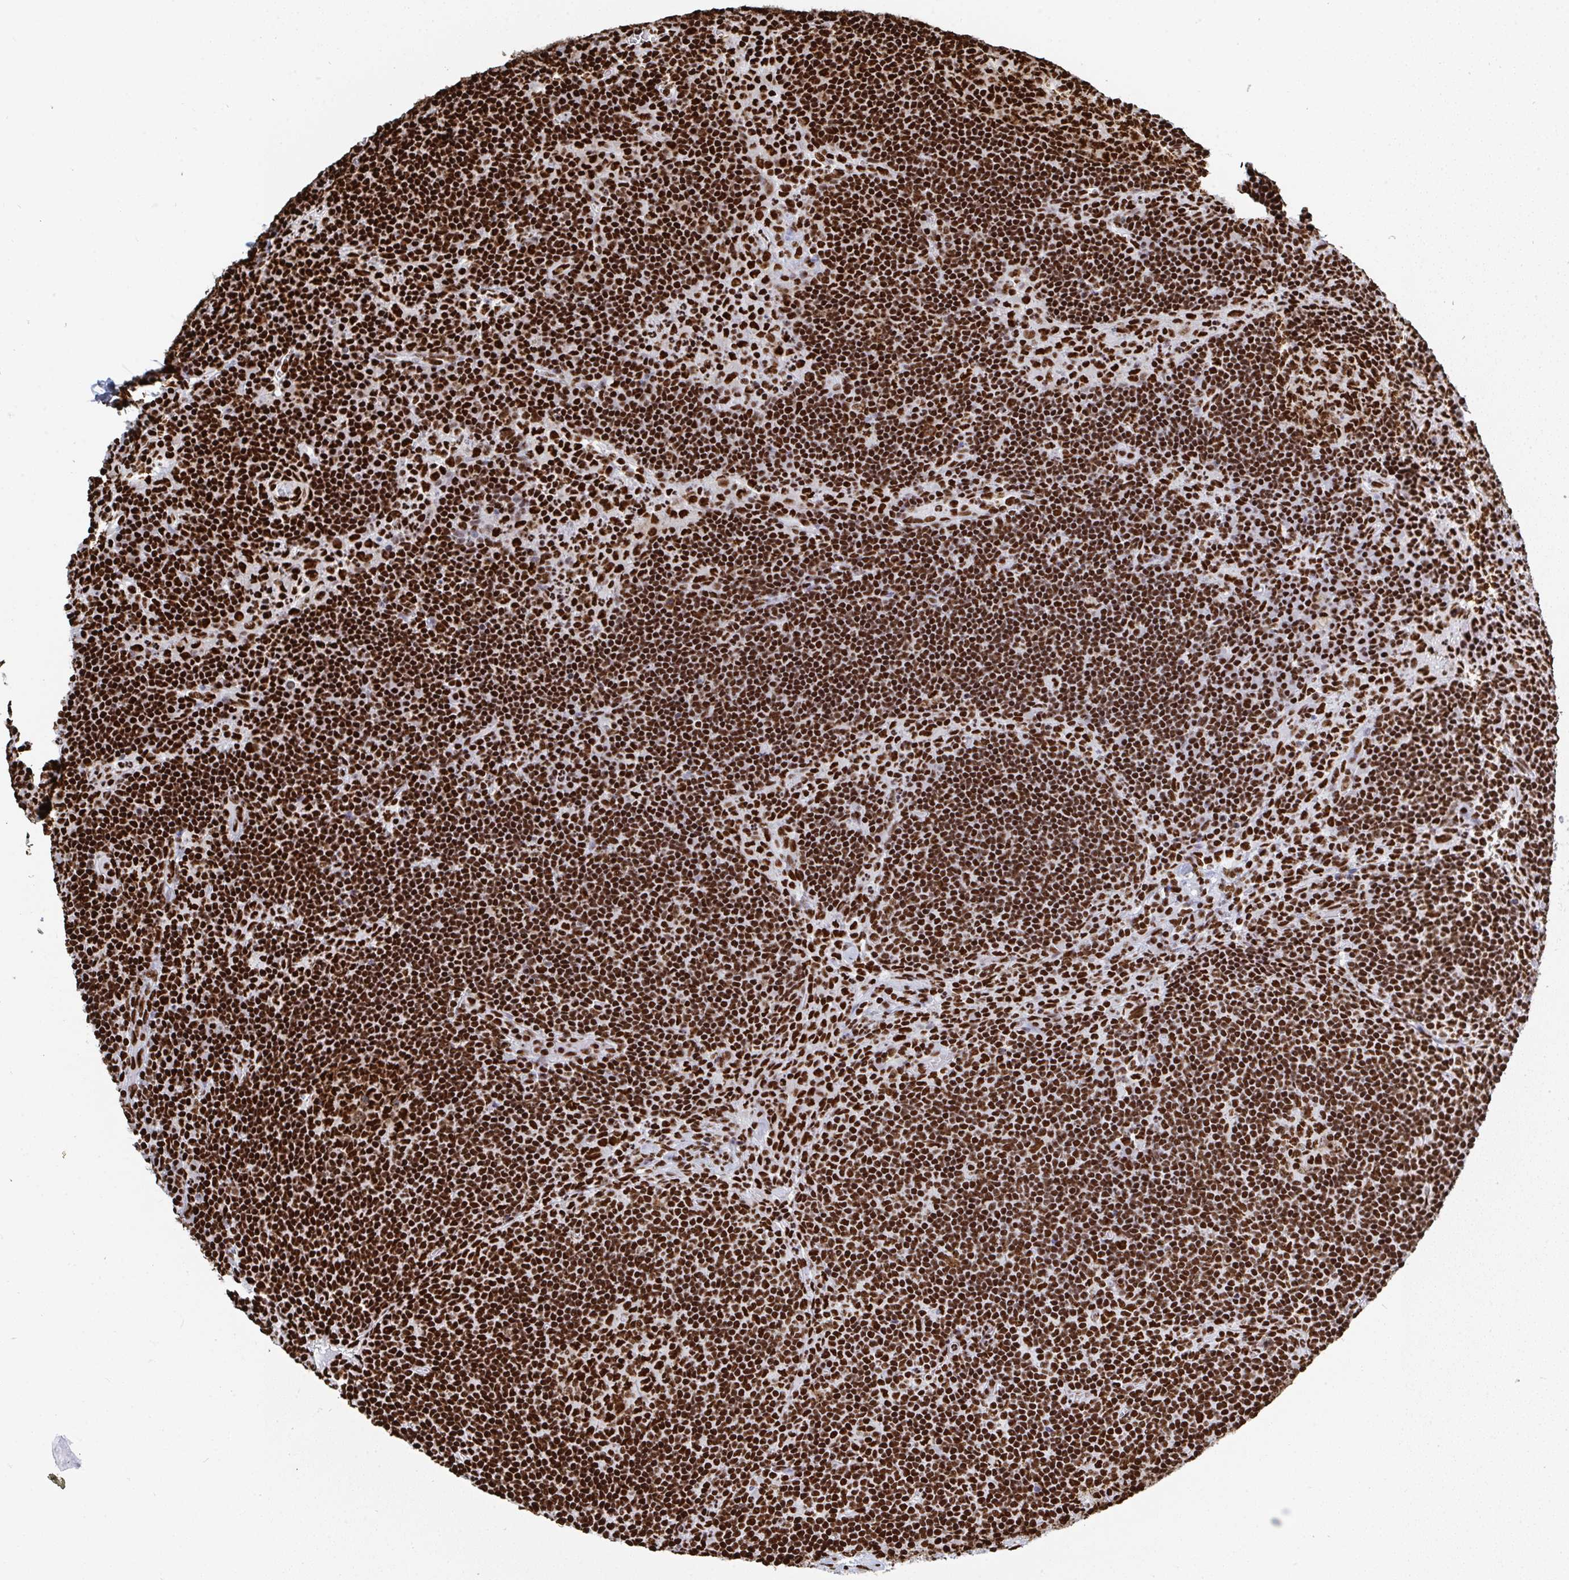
{"staining": {"intensity": "strong", "quantity": ">75%", "location": "nuclear"}, "tissue": "lymph node", "cell_type": "Germinal center cells", "image_type": "normal", "snomed": [{"axis": "morphology", "description": "Normal tissue, NOS"}, {"axis": "topography", "description": "Lymph node"}], "caption": "Immunohistochemistry of normal lymph node demonstrates high levels of strong nuclear expression in approximately >75% of germinal center cells.", "gene": "GAR1", "patient": {"sex": "male", "age": 67}}